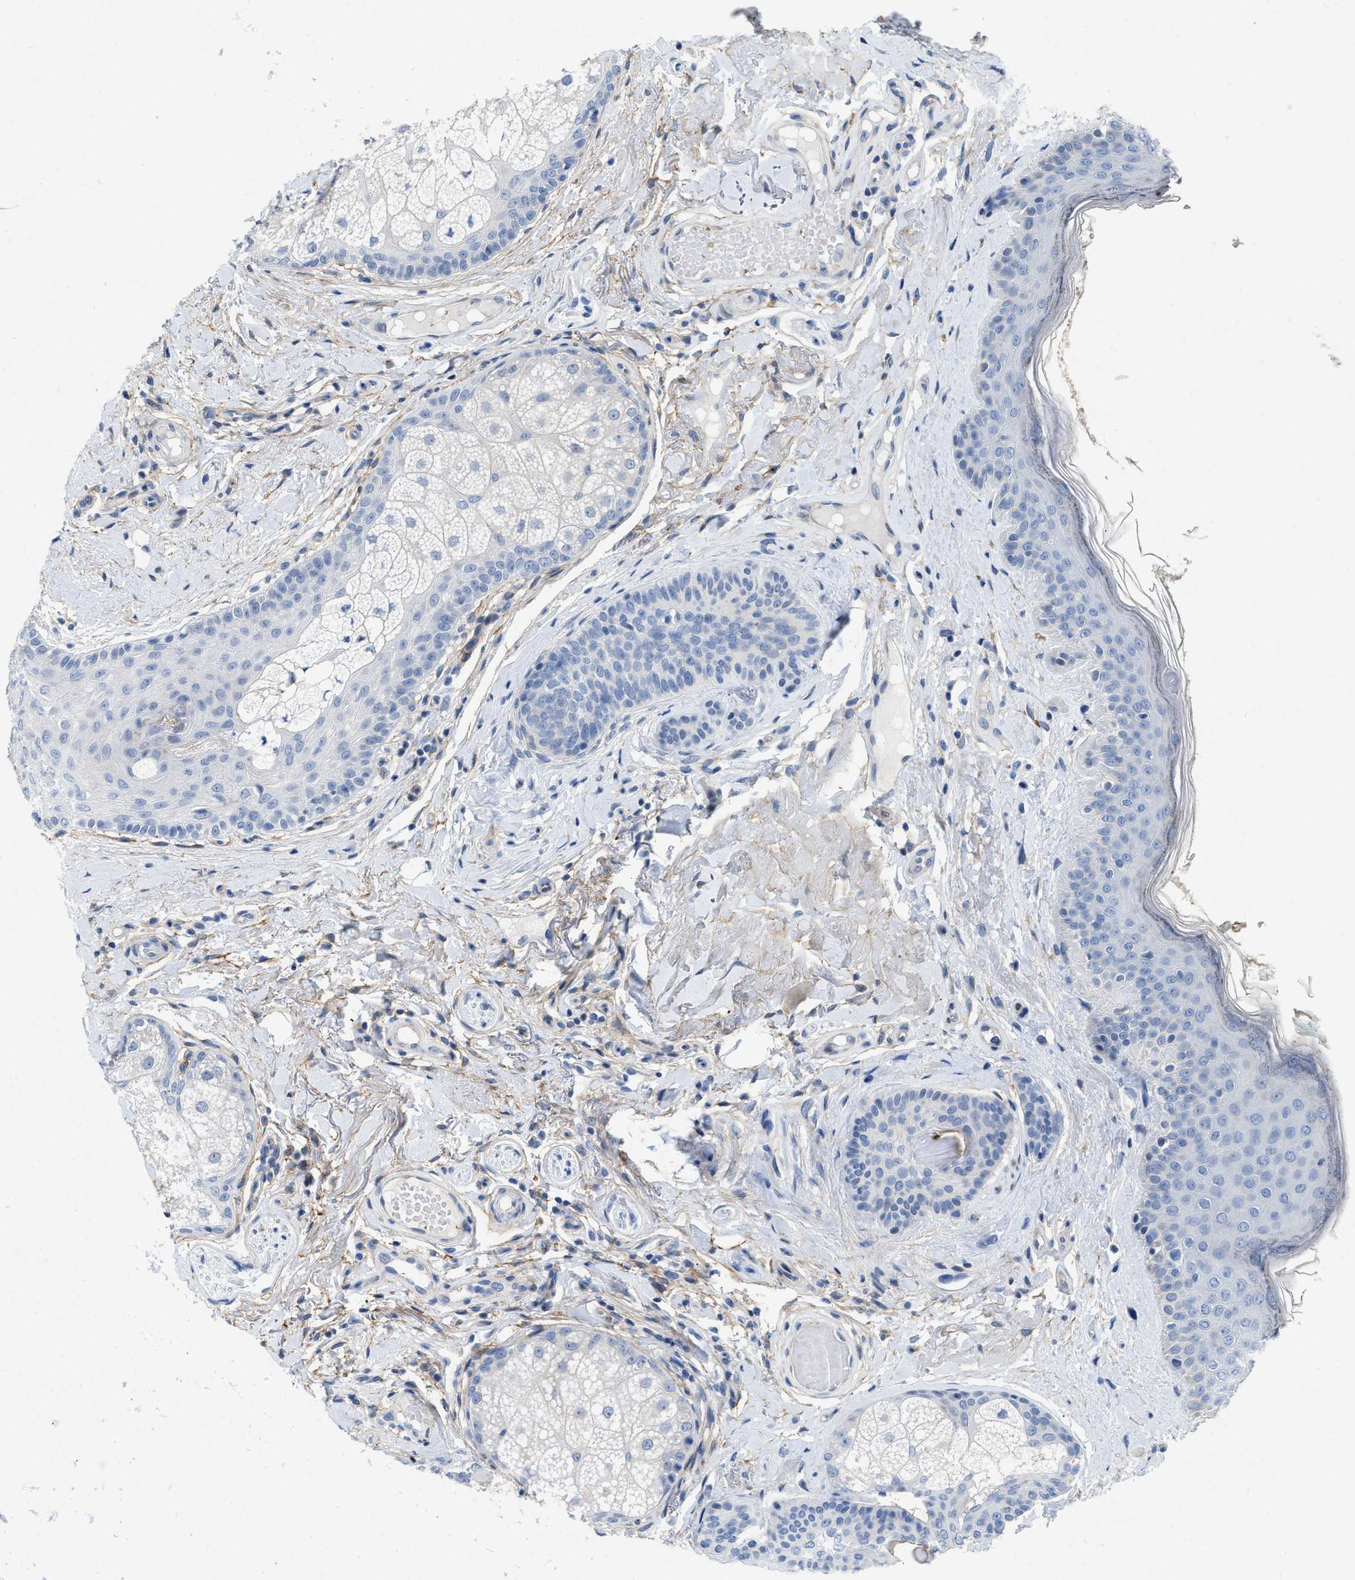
{"staining": {"intensity": "negative", "quantity": "none", "location": "none"}, "tissue": "oral mucosa", "cell_type": "Squamous epithelial cells", "image_type": "normal", "snomed": [{"axis": "morphology", "description": "Normal tissue, NOS"}, {"axis": "topography", "description": "Skin"}, {"axis": "topography", "description": "Oral tissue"}], "caption": "Oral mucosa stained for a protein using immunohistochemistry demonstrates no staining squamous epithelial cells.", "gene": "PDGFRA", "patient": {"sex": "male", "age": 84}}